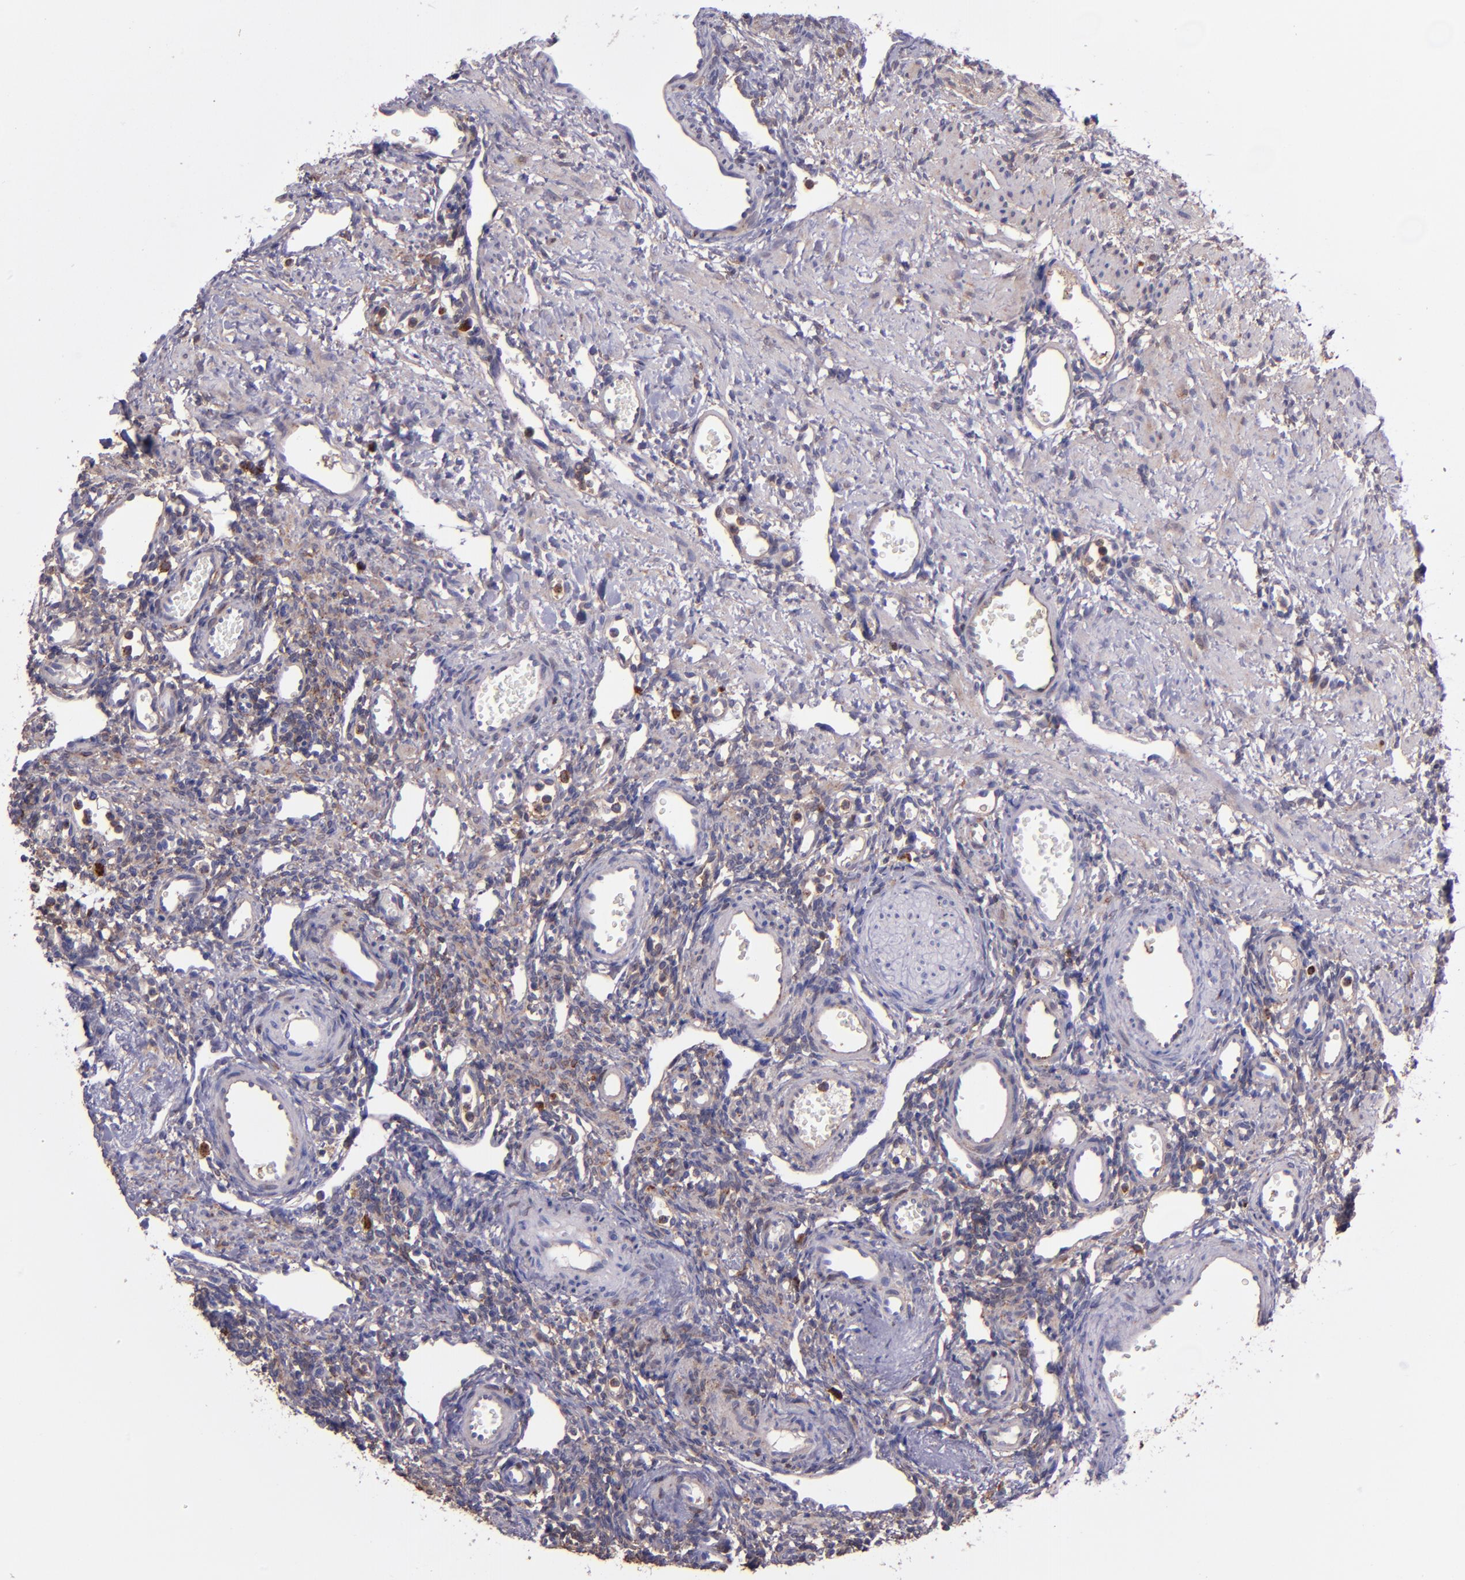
{"staining": {"intensity": "weak", "quantity": ">75%", "location": "cytoplasmic/membranous"}, "tissue": "ovary", "cell_type": "Ovarian stroma cells", "image_type": "normal", "snomed": [{"axis": "morphology", "description": "Normal tissue, NOS"}, {"axis": "topography", "description": "Ovary"}], "caption": "Normal ovary exhibits weak cytoplasmic/membranous staining in about >75% of ovarian stroma cells, visualized by immunohistochemistry.", "gene": "WASH6P", "patient": {"sex": "female", "age": 33}}